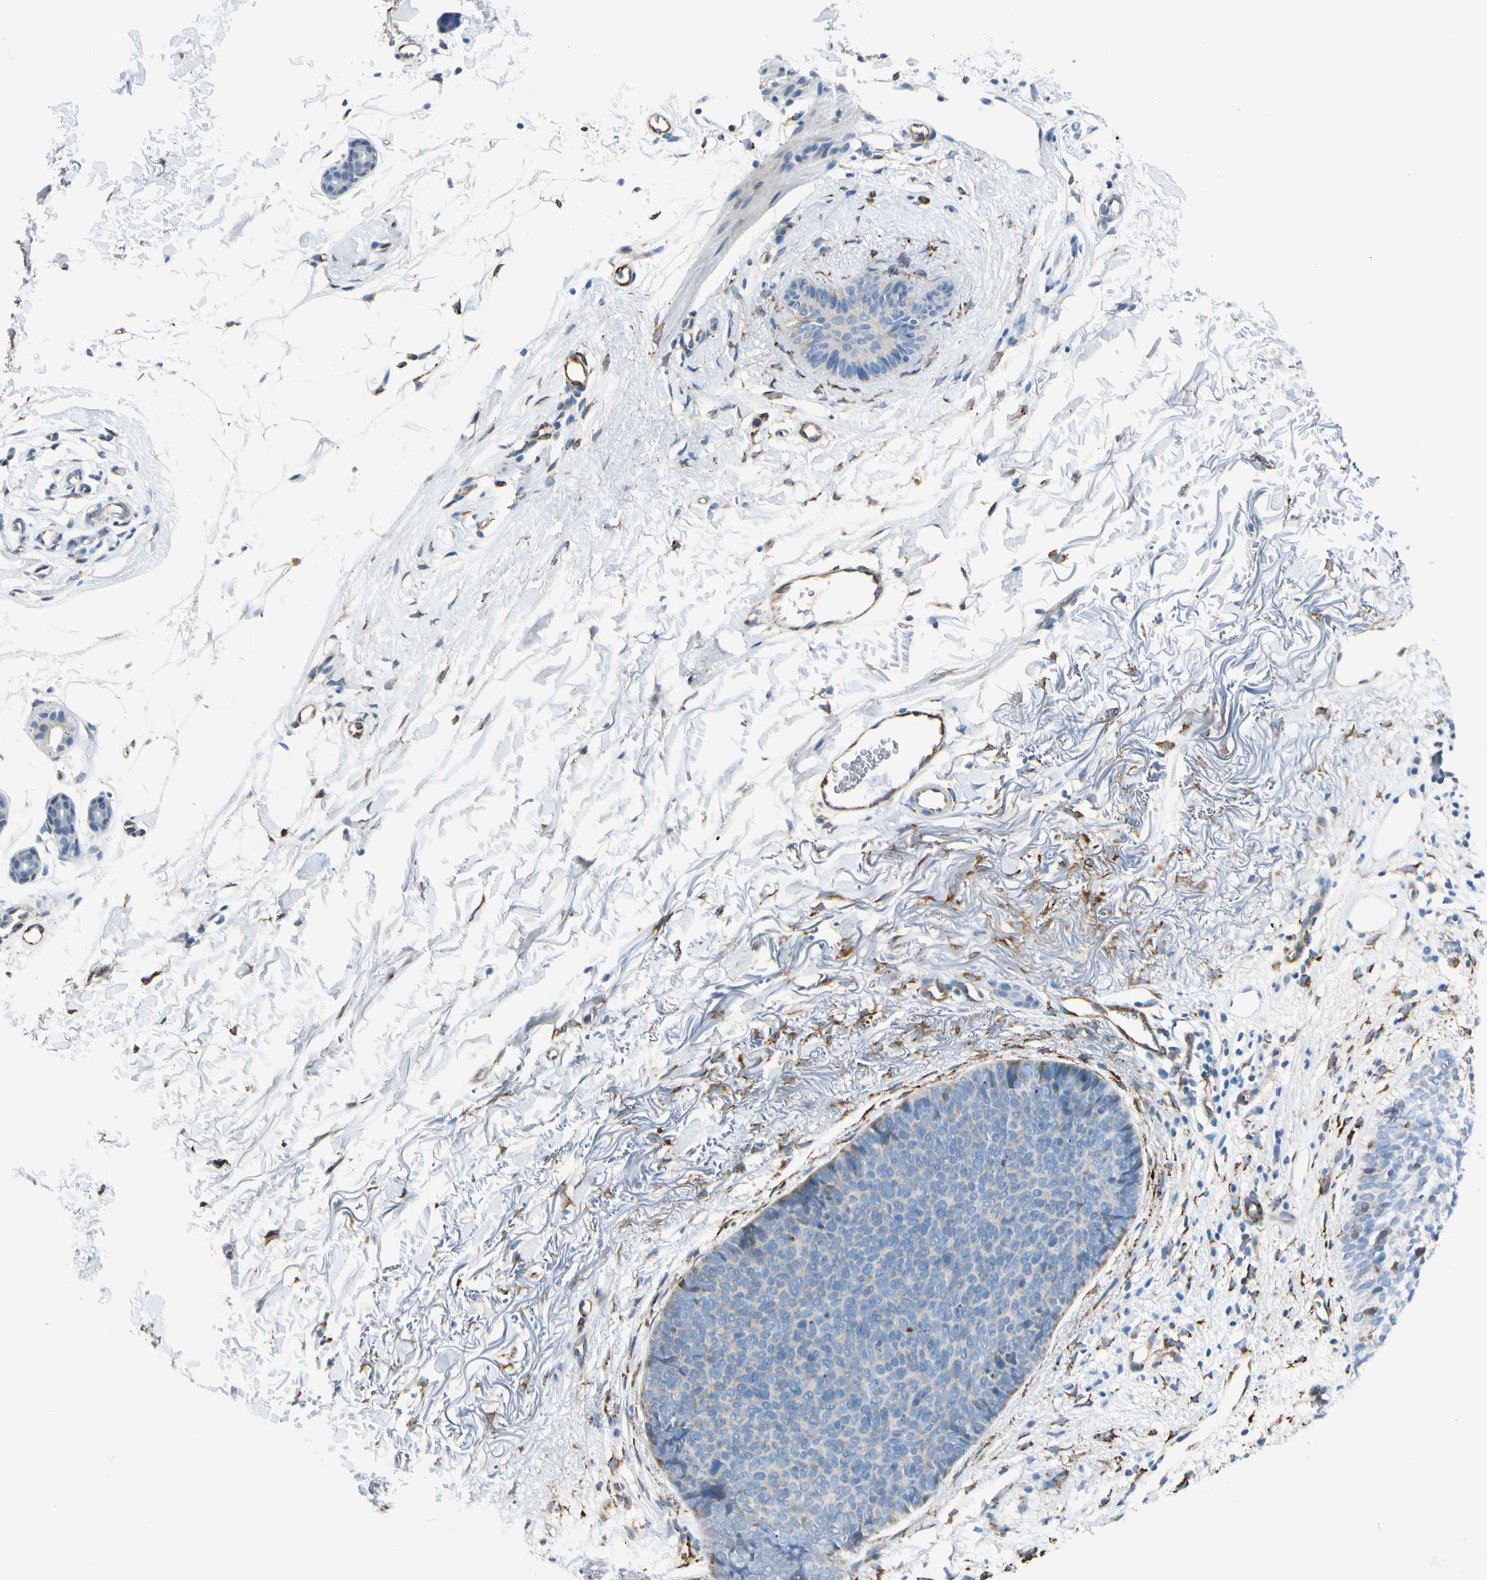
{"staining": {"intensity": "weak", "quantity": "<25%", "location": "cytoplasmic/membranous"}, "tissue": "skin cancer", "cell_type": "Tumor cells", "image_type": "cancer", "snomed": [{"axis": "morphology", "description": "Basal cell carcinoma"}, {"axis": "topography", "description": "Skin"}], "caption": "This image is of basal cell carcinoma (skin) stained with immunohistochemistry to label a protein in brown with the nuclei are counter-stained blue. There is no staining in tumor cells.", "gene": "FKBP7", "patient": {"sex": "female", "age": 70}}